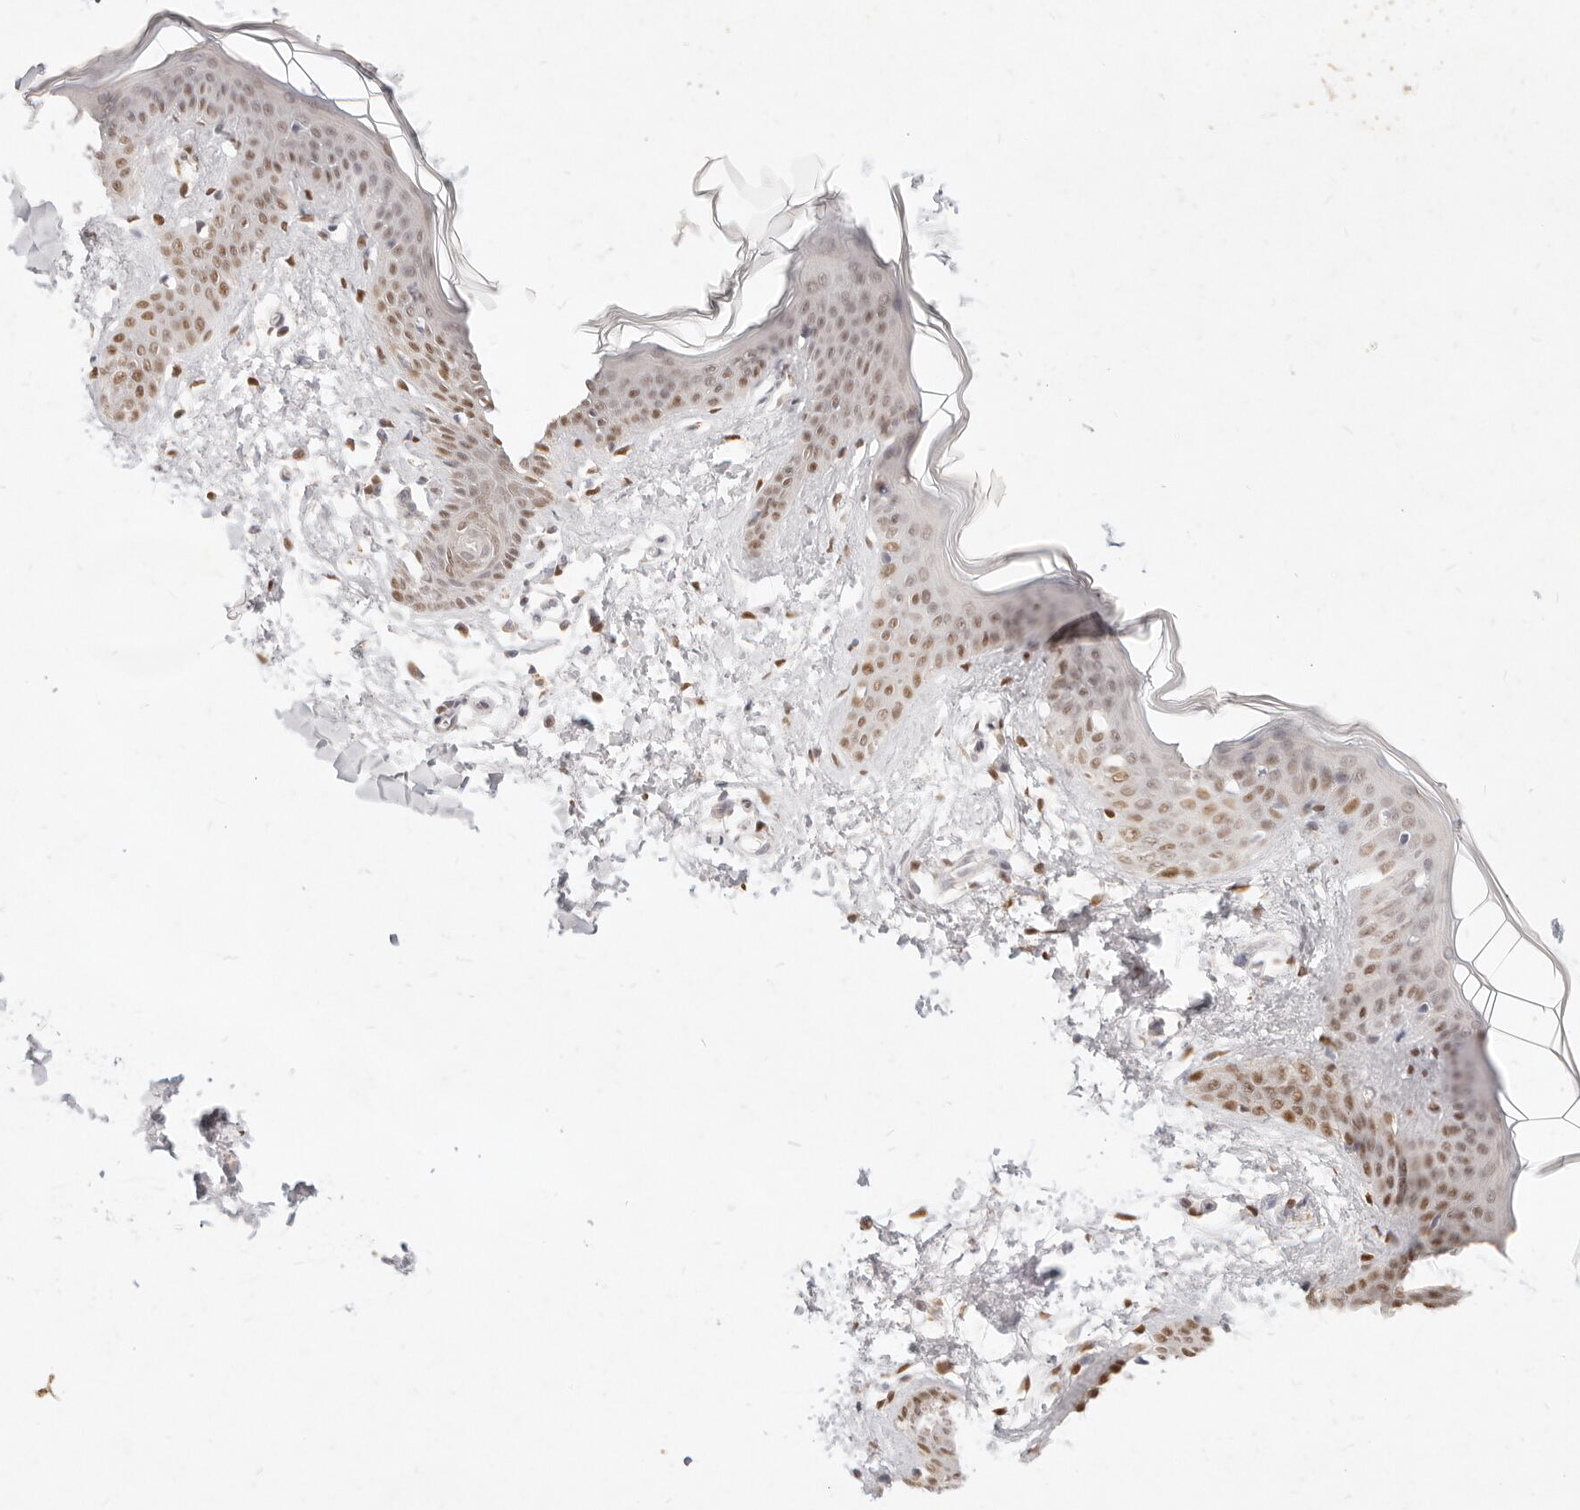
{"staining": {"intensity": "moderate", "quantity": "25%-75%", "location": "cytoplasmic/membranous,nuclear"}, "tissue": "skin", "cell_type": "Keratinocytes", "image_type": "normal", "snomed": [{"axis": "morphology", "description": "Normal tissue, NOS"}, {"axis": "topography", "description": "Skin"}], "caption": "Protein expression analysis of normal skin displays moderate cytoplasmic/membranous,nuclear expression in approximately 25%-75% of keratinocytes.", "gene": "ASCL3", "patient": {"sex": "female", "age": 17}}